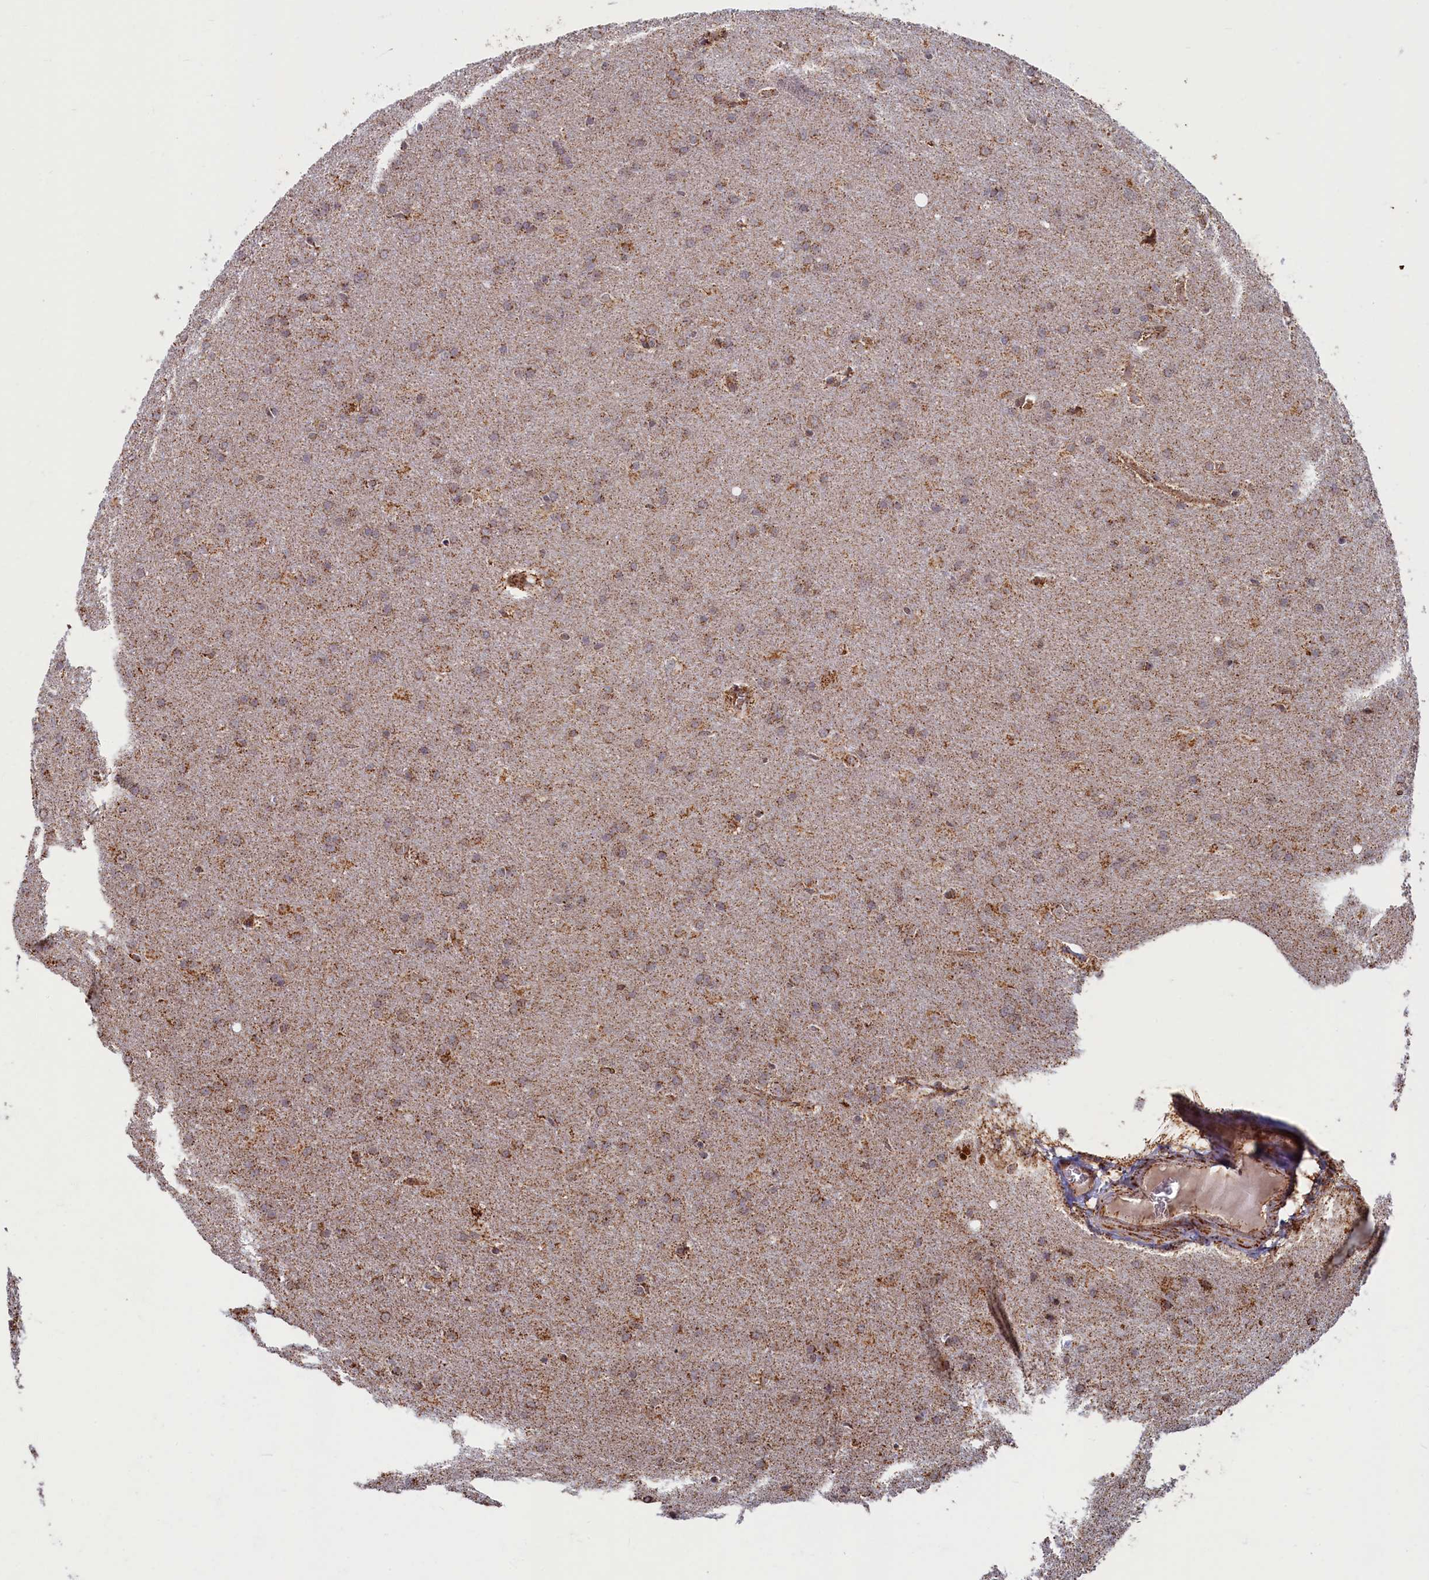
{"staining": {"intensity": "moderate", "quantity": ">75%", "location": "cytoplasmic/membranous"}, "tissue": "glioma", "cell_type": "Tumor cells", "image_type": "cancer", "snomed": [{"axis": "morphology", "description": "Glioma, malignant, Low grade"}, {"axis": "topography", "description": "Brain"}], "caption": "Malignant low-grade glioma was stained to show a protein in brown. There is medium levels of moderate cytoplasmic/membranous positivity in approximately >75% of tumor cells.", "gene": "SPR", "patient": {"sex": "female", "age": 32}}